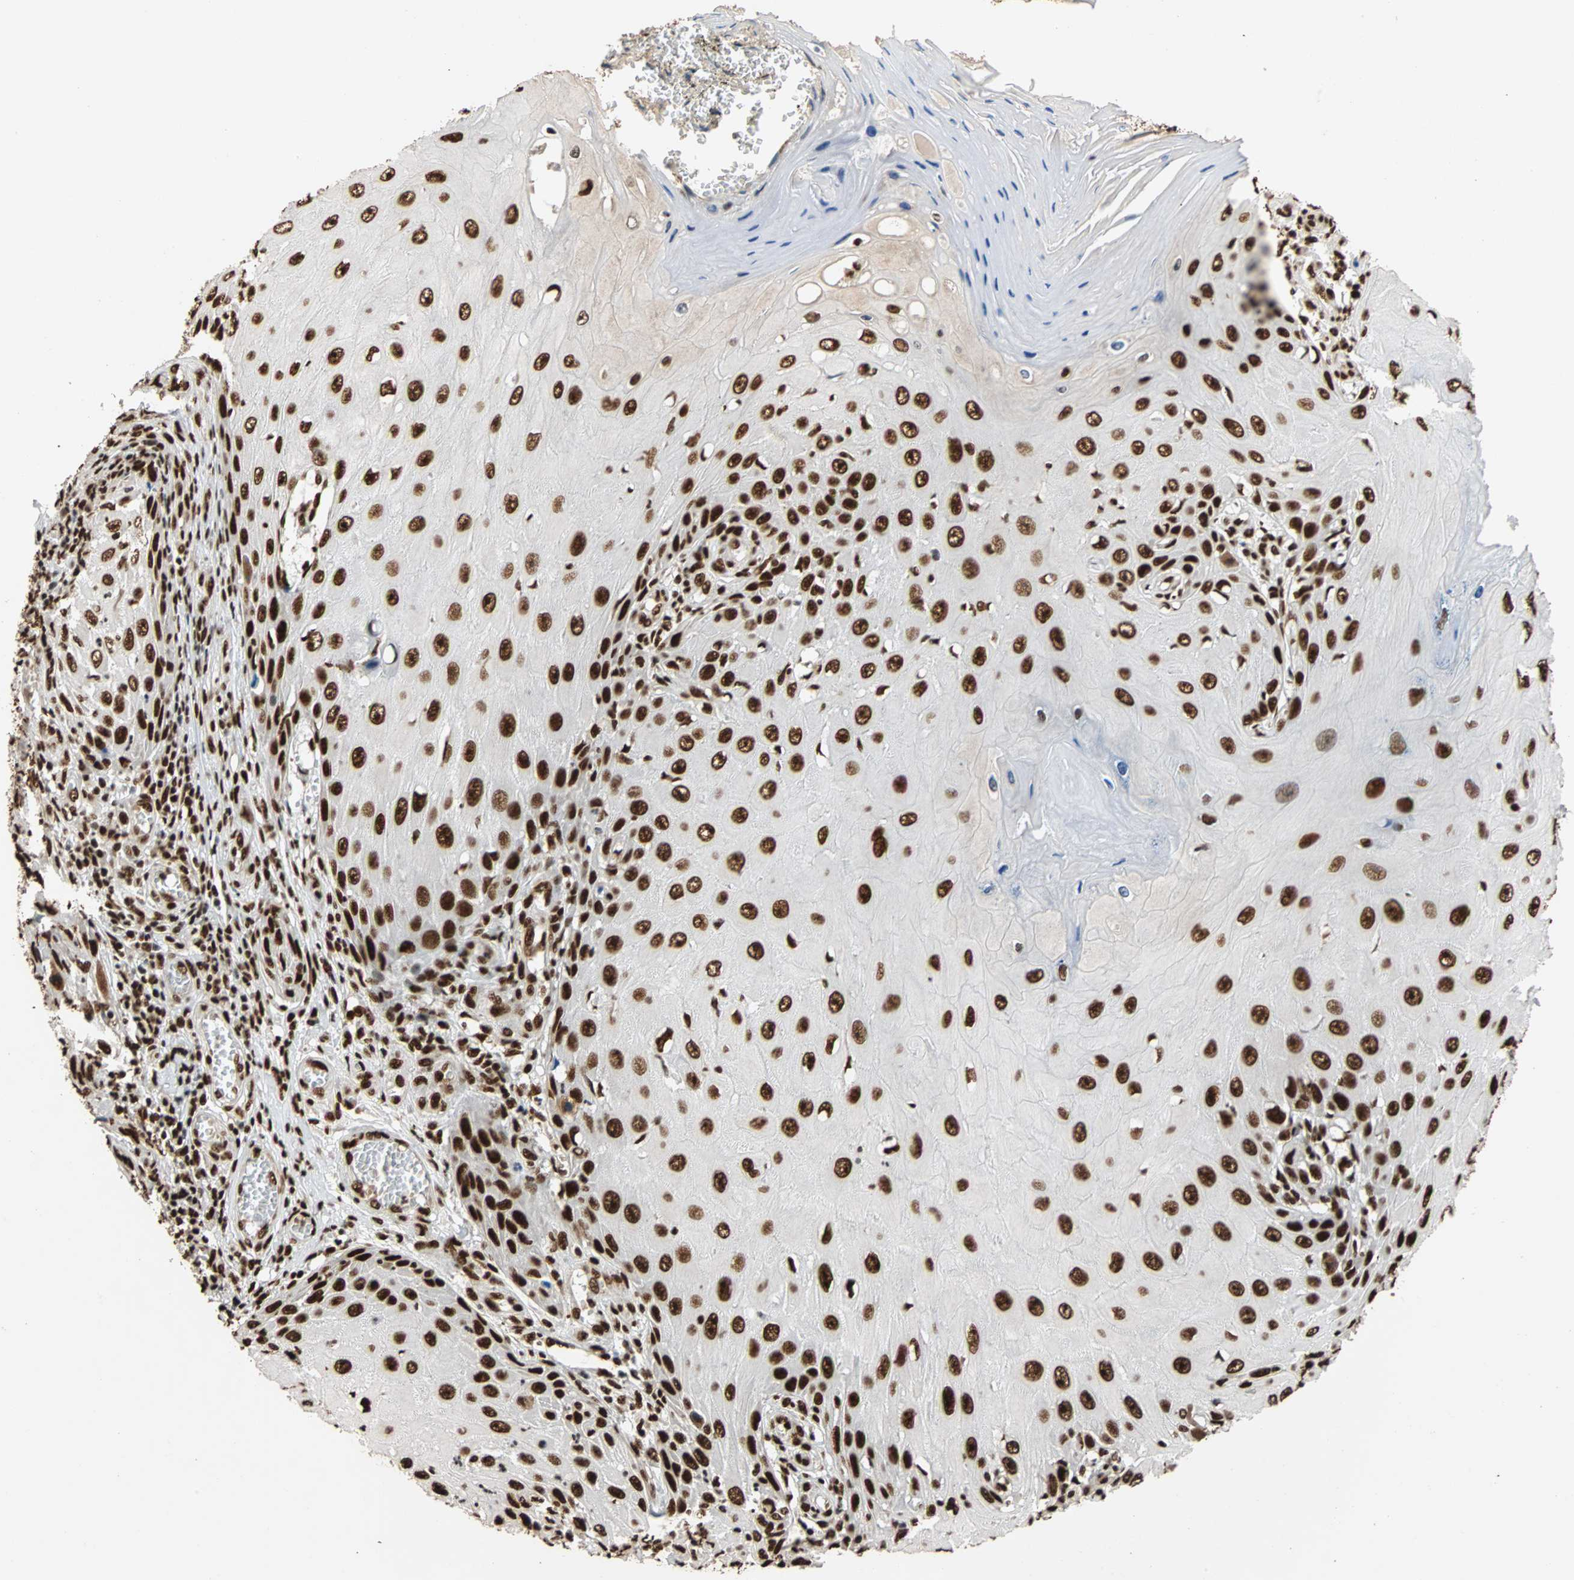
{"staining": {"intensity": "strong", "quantity": ">75%", "location": "nuclear"}, "tissue": "skin cancer", "cell_type": "Tumor cells", "image_type": "cancer", "snomed": [{"axis": "morphology", "description": "Squamous cell carcinoma, NOS"}, {"axis": "topography", "description": "Skin"}], "caption": "Skin squamous cell carcinoma stained with a protein marker demonstrates strong staining in tumor cells.", "gene": "ILF2", "patient": {"sex": "female", "age": 73}}